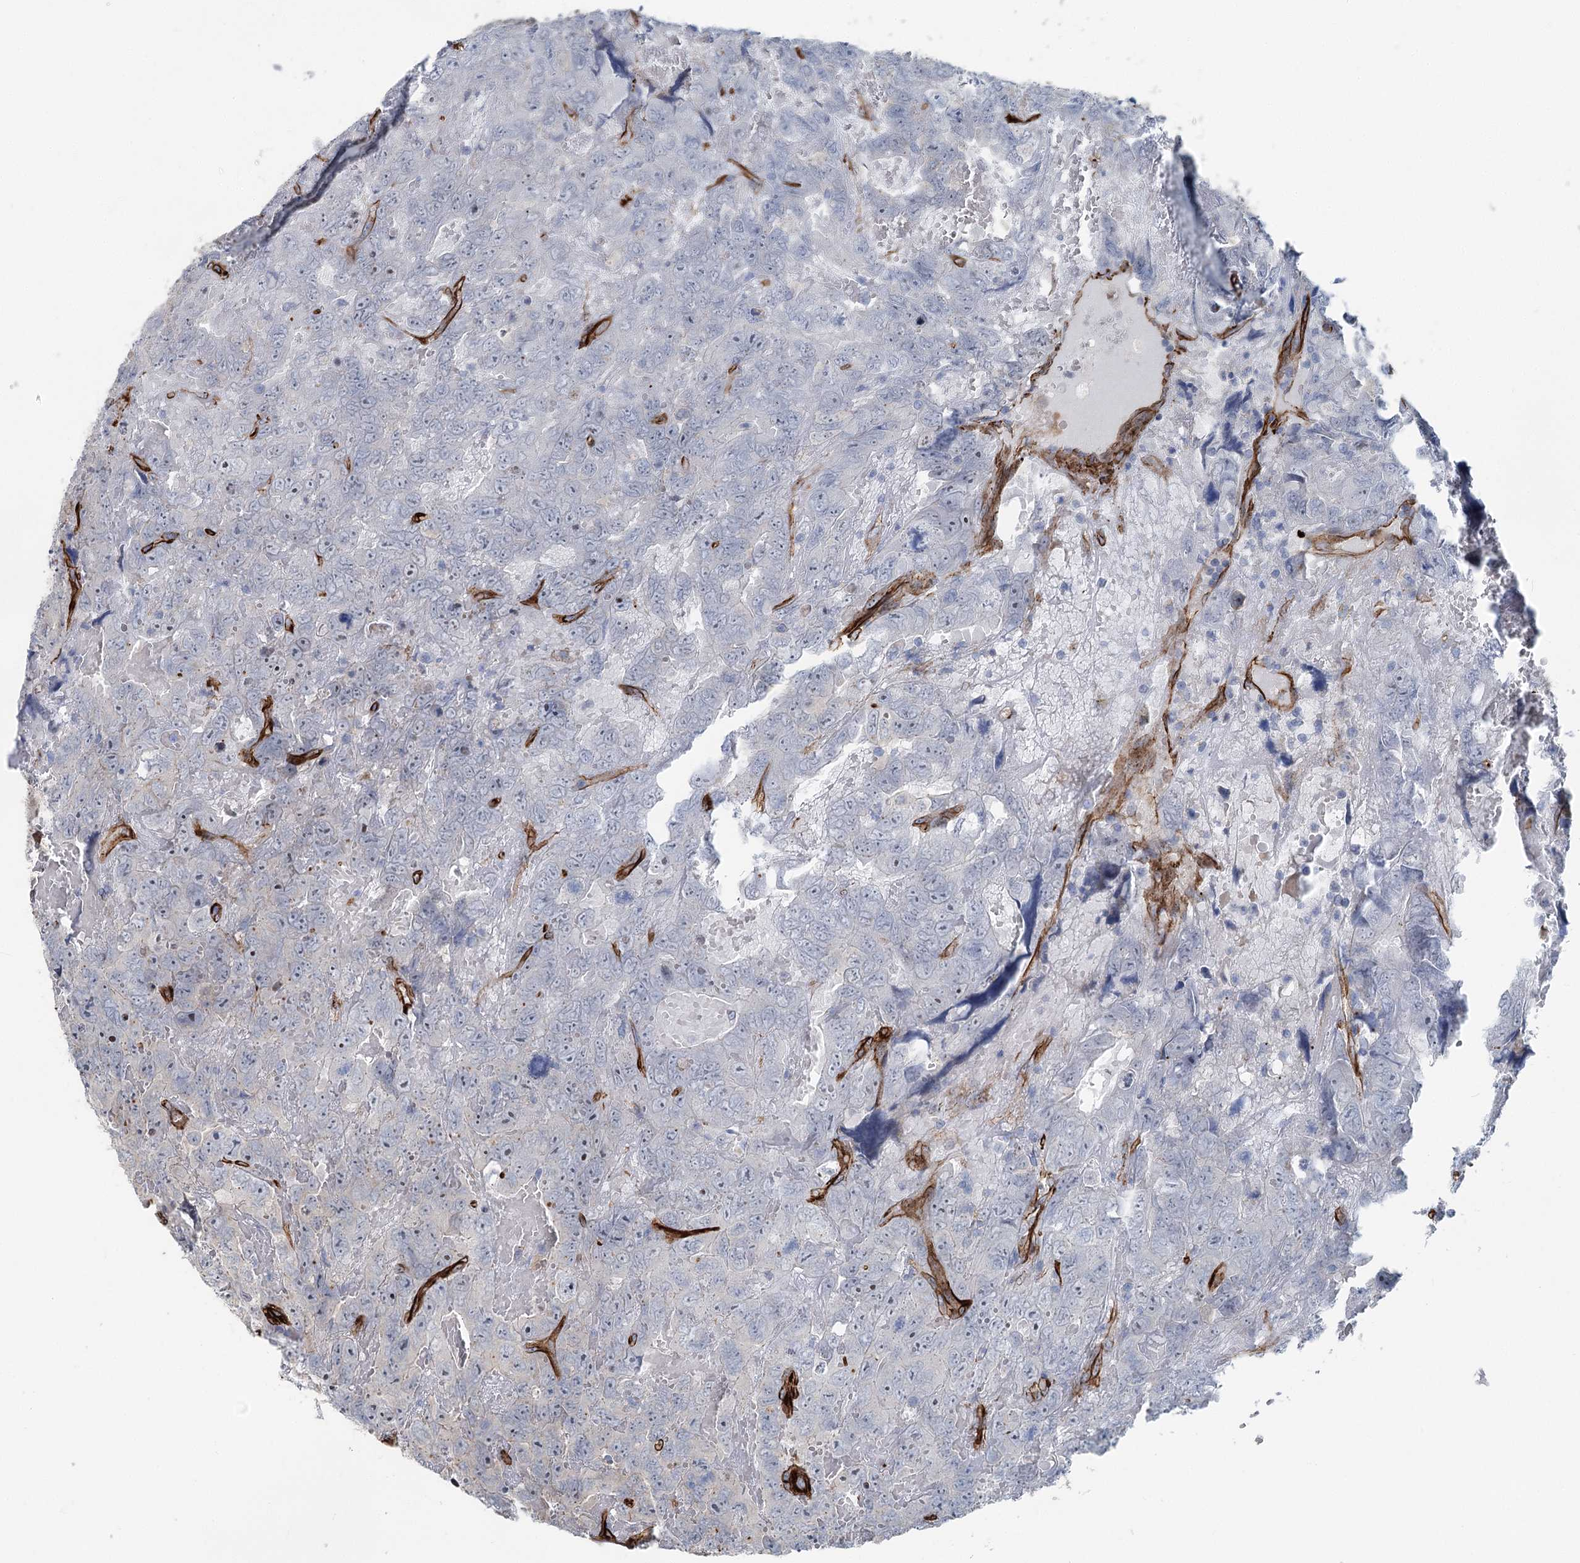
{"staining": {"intensity": "negative", "quantity": "none", "location": "none"}, "tissue": "testis cancer", "cell_type": "Tumor cells", "image_type": "cancer", "snomed": [{"axis": "morphology", "description": "Carcinoma, Embryonal, NOS"}, {"axis": "topography", "description": "Testis"}], "caption": "IHC image of embryonal carcinoma (testis) stained for a protein (brown), which shows no positivity in tumor cells.", "gene": "IQSEC1", "patient": {"sex": "male", "age": 45}}